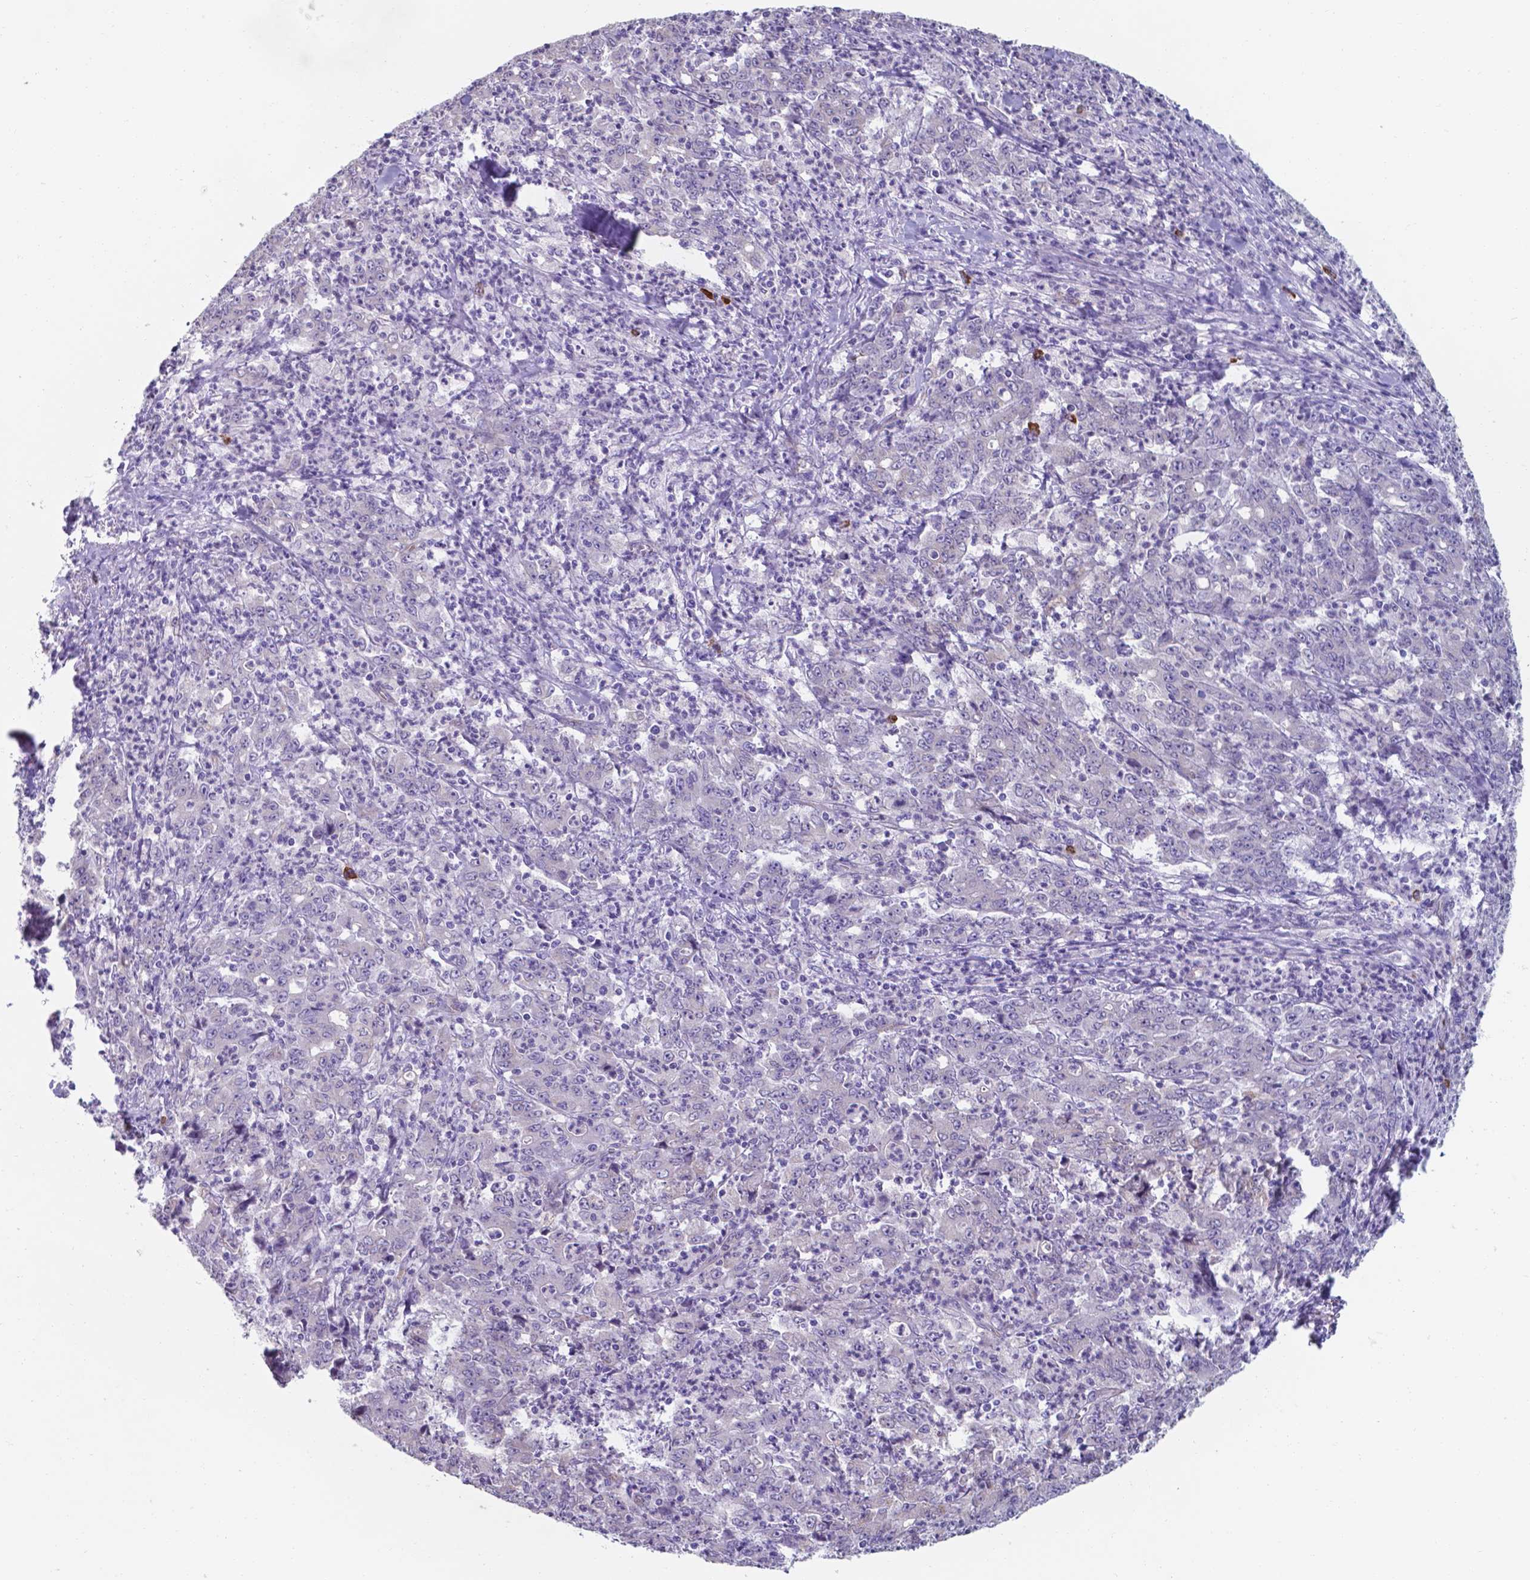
{"staining": {"intensity": "negative", "quantity": "none", "location": "none"}, "tissue": "stomach cancer", "cell_type": "Tumor cells", "image_type": "cancer", "snomed": [{"axis": "morphology", "description": "Adenocarcinoma, NOS"}, {"axis": "topography", "description": "Stomach, lower"}], "caption": "The immunohistochemistry (IHC) micrograph has no significant positivity in tumor cells of adenocarcinoma (stomach) tissue. The staining is performed using DAB brown chromogen with nuclei counter-stained in using hematoxylin.", "gene": "UBE2J1", "patient": {"sex": "female", "age": 71}}